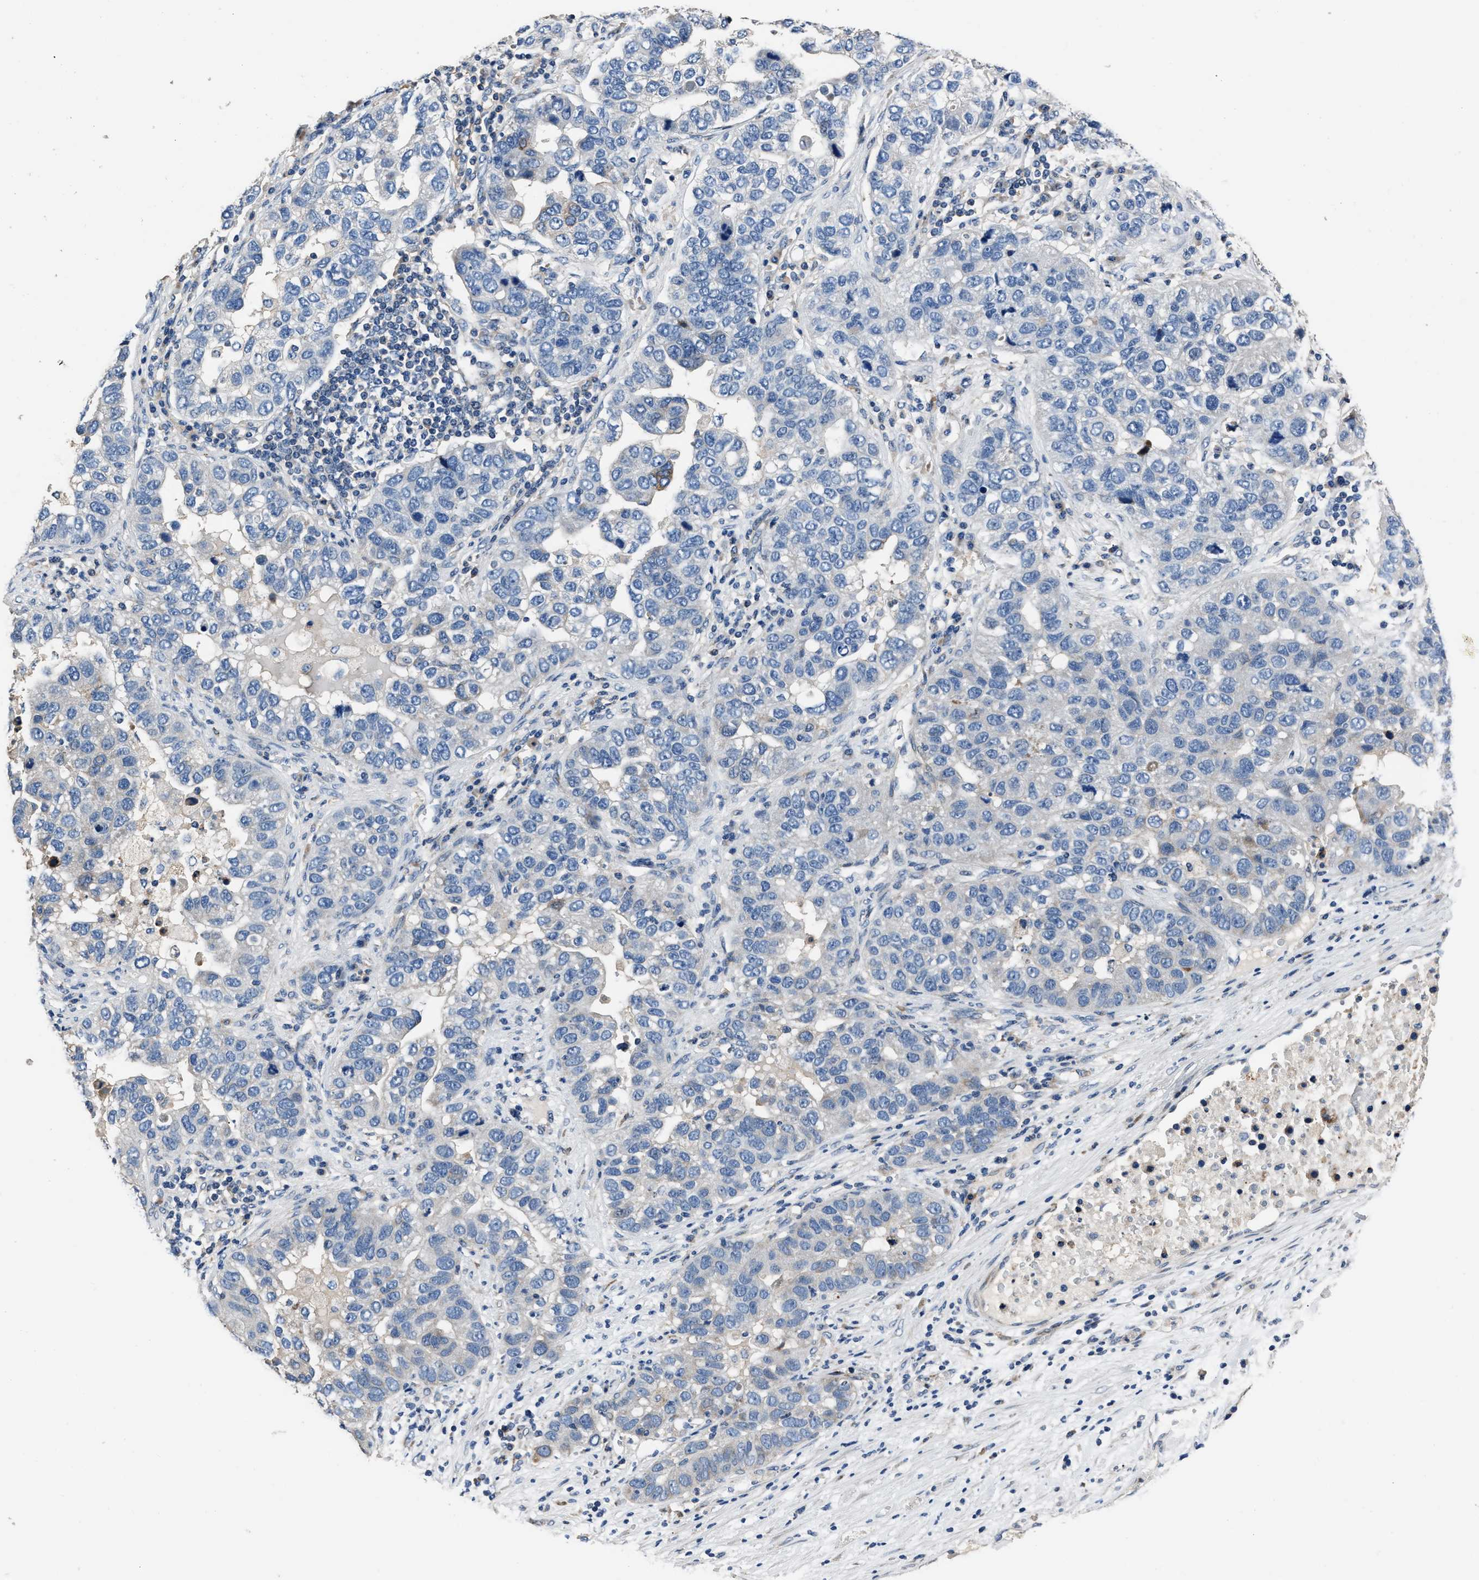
{"staining": {"intensity": "negative", "quantity": "none", "location": "none"}, "tissue": "pancreatic cancer", "cell_type": "Tumor cells", "image_type": "cancer", "snomed": [{"axis": "morphology", "description": "Adenocarcinoma, NOS"}, {"axis": "topography", "description": "Pancreas"}], "caption": "Immunohistochemistry (IHC) micrograph of neoplastic tissue: pancreatic cancer (adenocarcinoma) stained with DAB (3,3'-diaminobenzidine) shows no significant protein positivity in tumor cells.", "gene": "DNAJC24", "patient": {"sex": "female", "age": 61}}